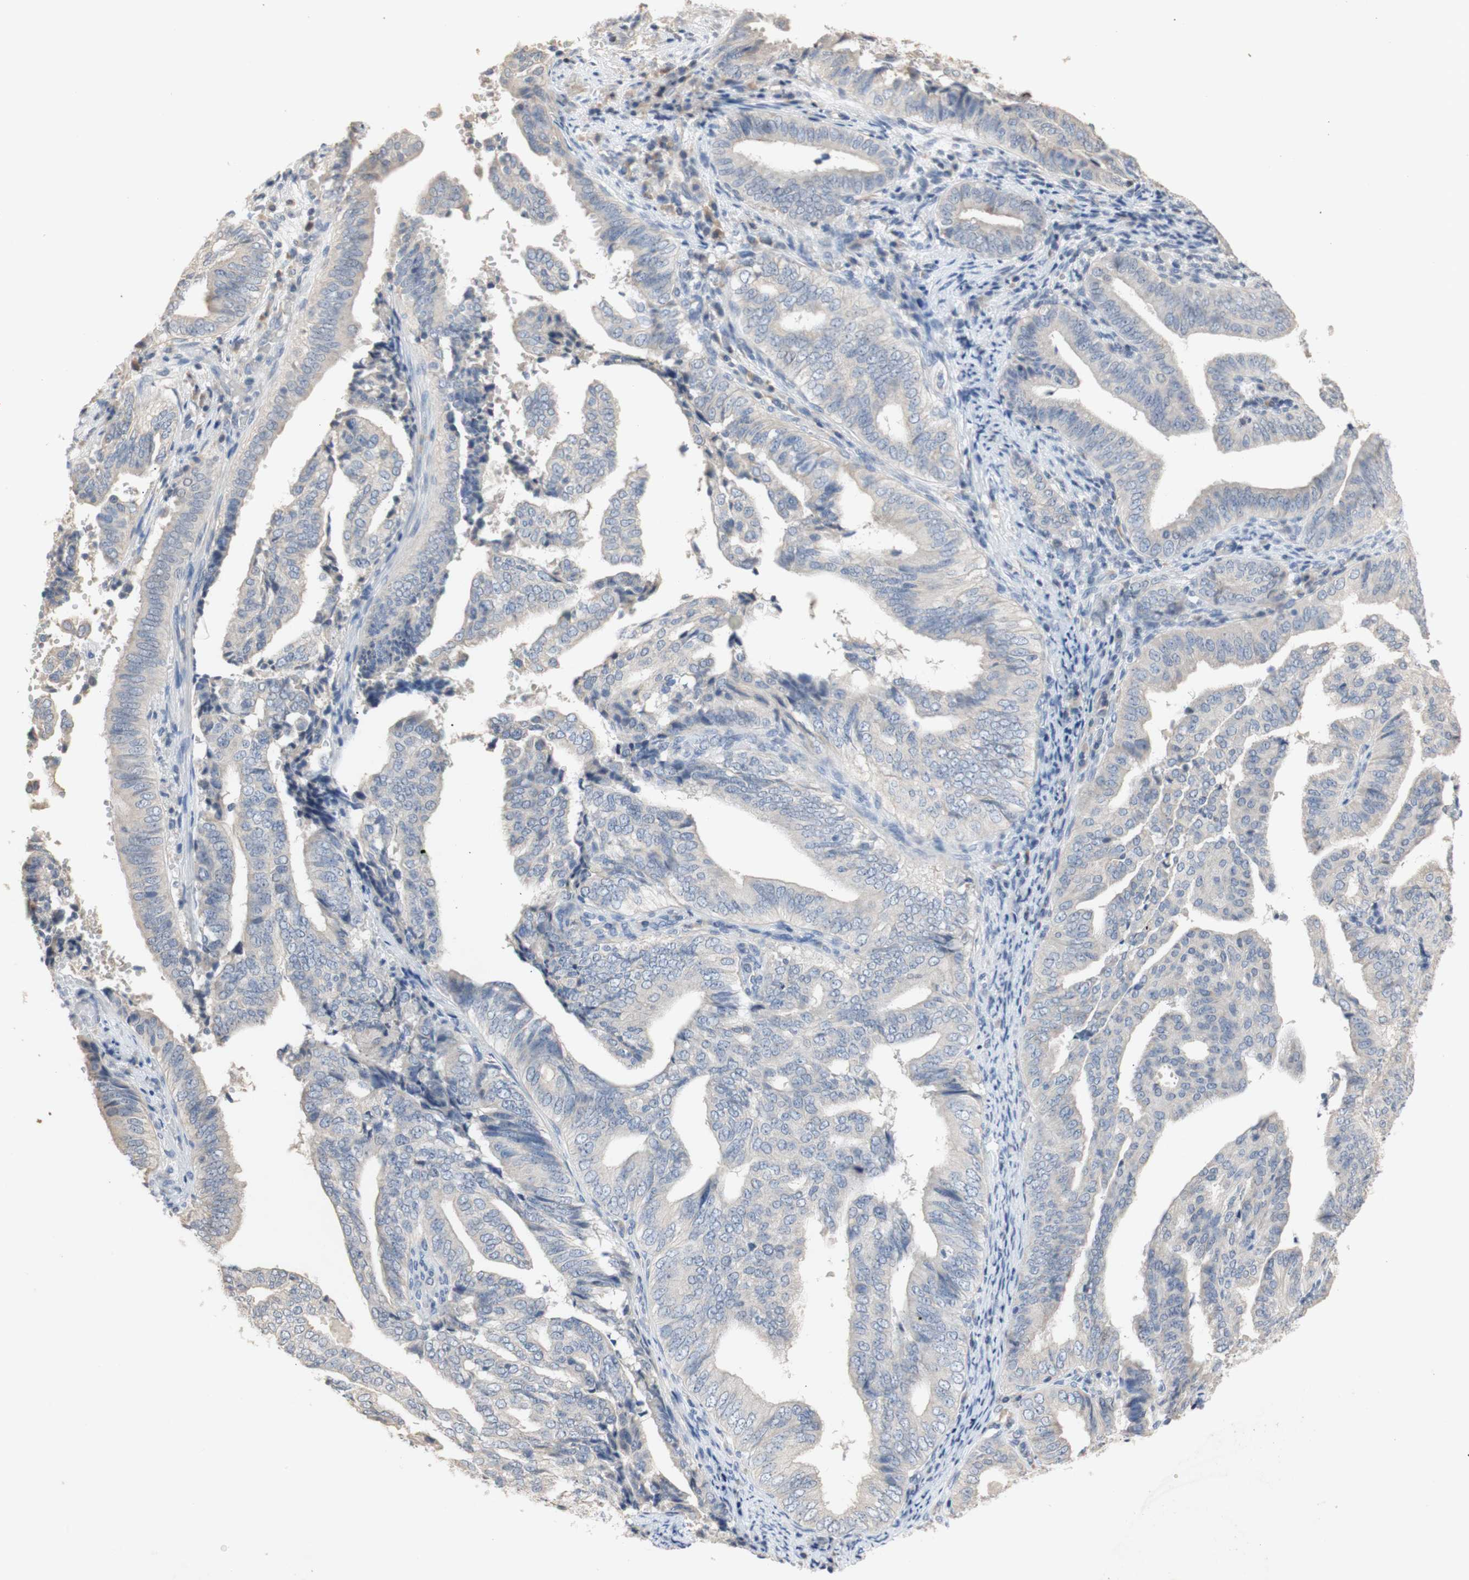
{"staining": {"intensity": "negative", "quantity": "none", "location": "none"}, "tissue": "endometrial cancer", "cell_type": "Tumor cells", "image_type": "cancer", "snomed": [{"axis": "morphology", "description": "Adenocarcinoma, NOS"}, {"axis": "topography", "description": "Endometrium"}], "caption": "The immunohistochemistry (IHC) image has no significant positivity in tumor cells of endometrial cancer tissue.", "gene": "FOSB", "patient": {"sex": "female", "age": 58}}